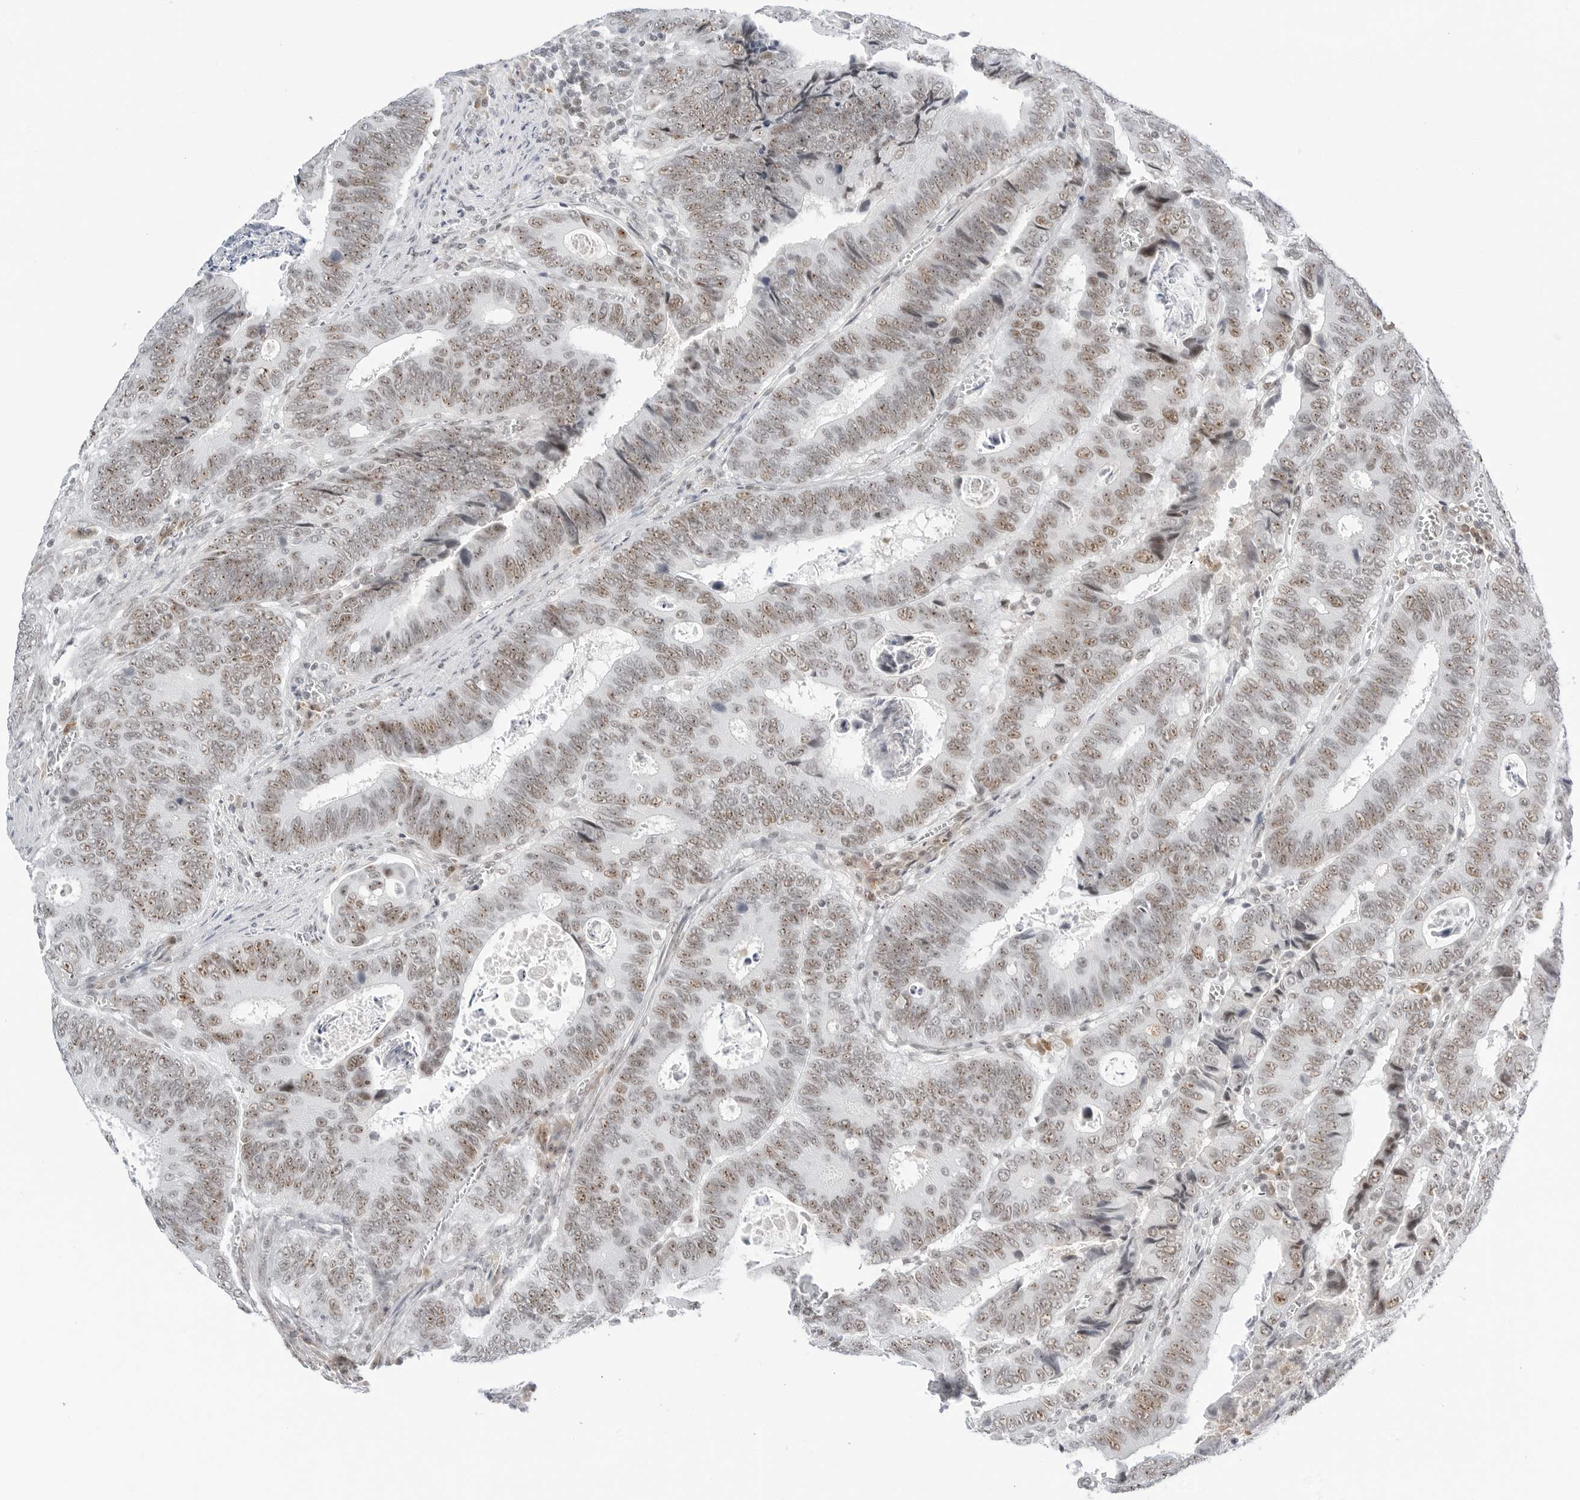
{"staining": {"intensity": "weak", "quantity": ">75%", "location": "nuclear"}, "tissue": "colorectal cancer", "cell_type": "Tumor cells", "image_type": "cancer", "snomed": [{"axis": "morphology", "description": "Adenocarcinoma, NOS"}, {"axis": "topography", "description": "Colon"}], "caption": "Colorectal cancer tissue displays weak nuclear expression in about >75% of tumor cells, visualized by immunohistochemistry.", "gene": "WRAP53", "patient": {"sex": "male", "age": 72}}